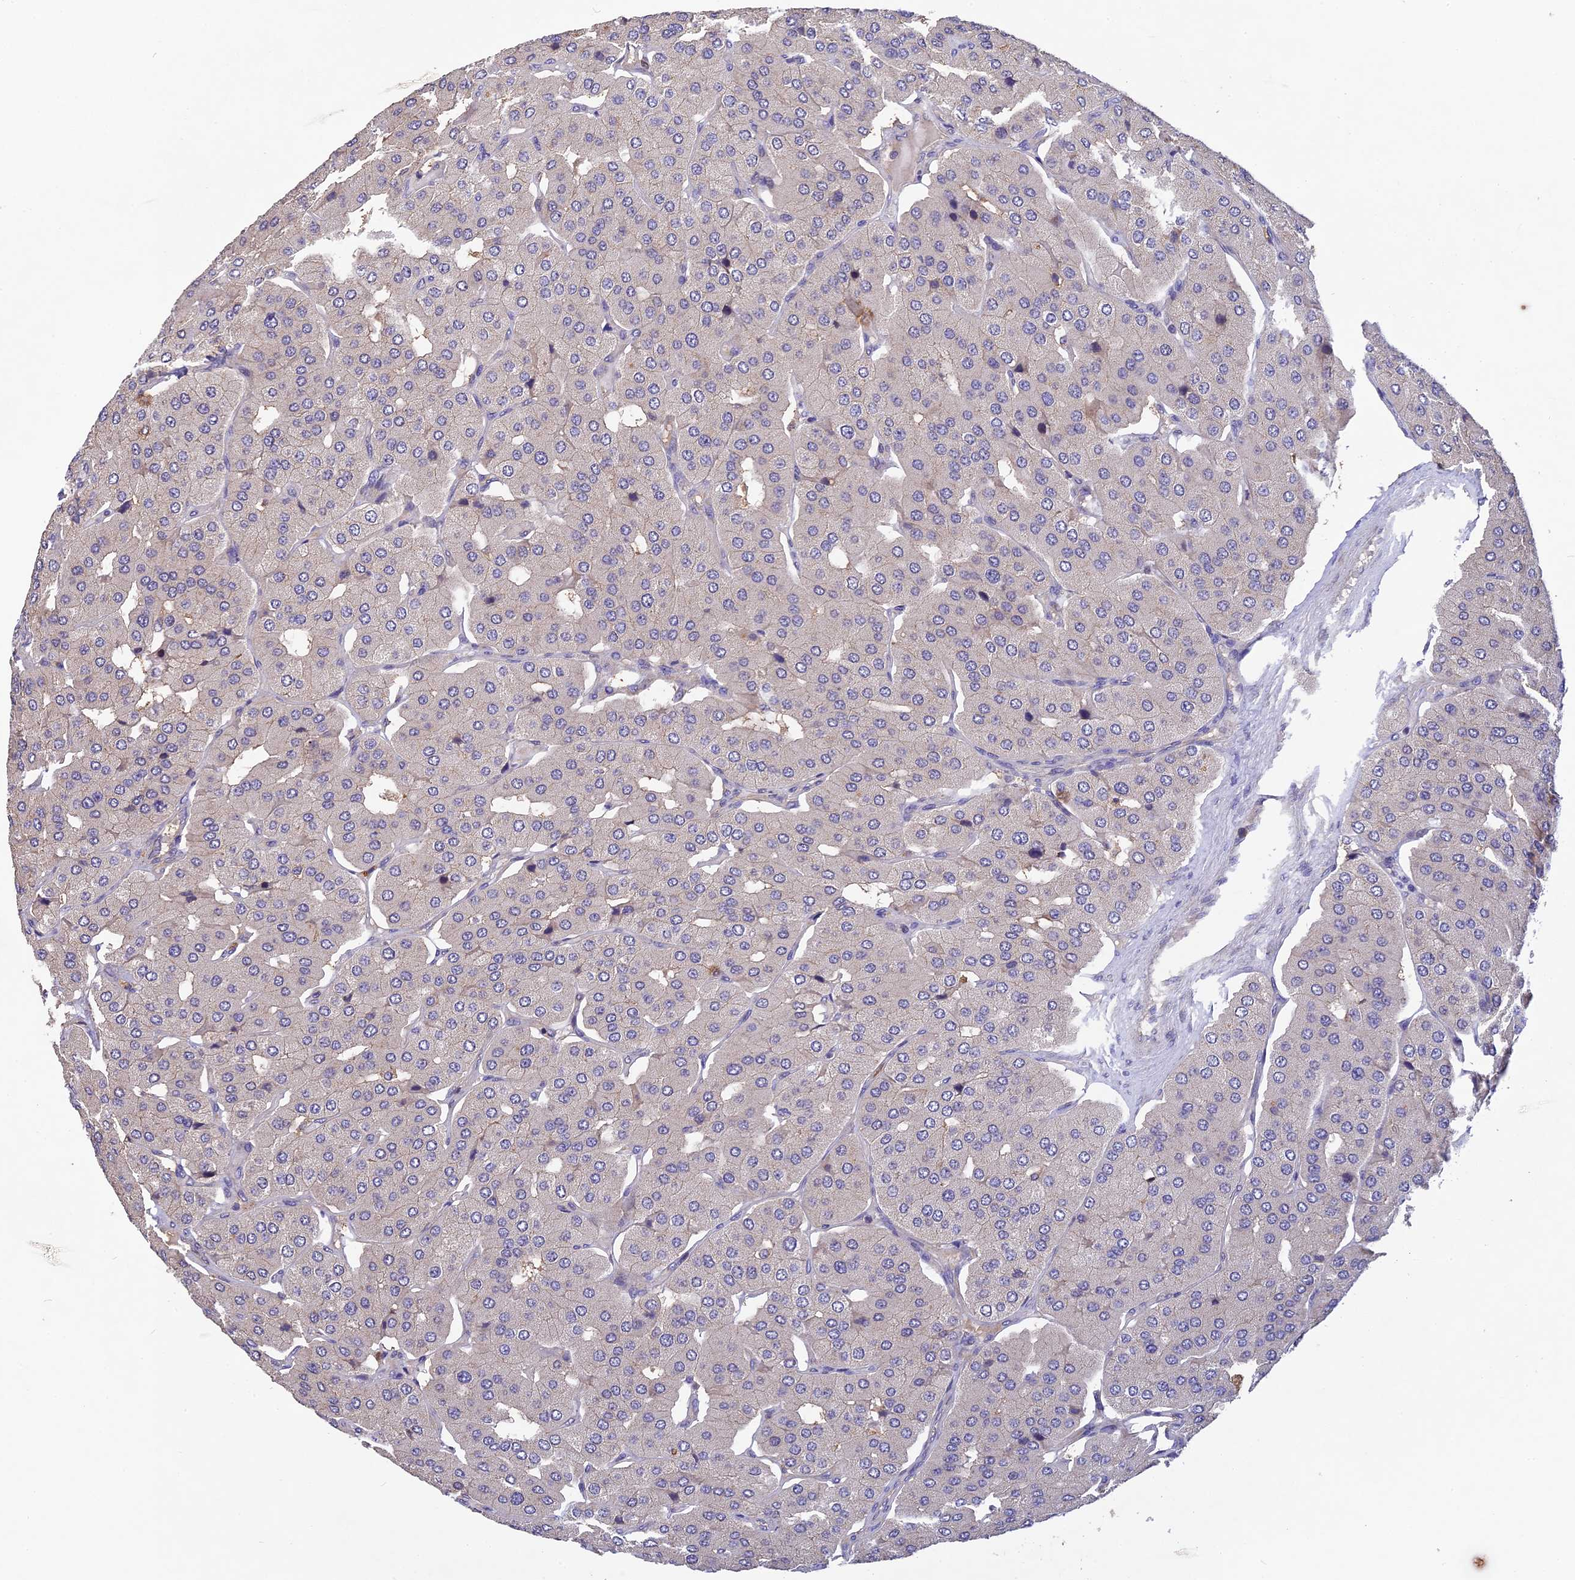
{"staining": {"intensity": "negative", "quantity": "none", "location": "none"}, "tissue": "parathyroid gland", "cell_type": "Glandular cells", "image_type": "normal", "snomed": [{"axis": "morphology", "description": "Normal tissue, NOS"}, {"axis": "morphology", "description": "Adenoma, NOS"}, {"axis": "topography", "description": "Parathyroid gland"}], "caption": "Photomicrograph shows no significant protein staining in glandular cells of unremarkable parathyroid gland. Brightfield microscopy of immunohistochemistry (IHC) stained with DAB (brown) and hematoxylin (blue), captured at high magnification.", "gene": "DENND5B", "patient": {"sex": "female", "age": 86}}